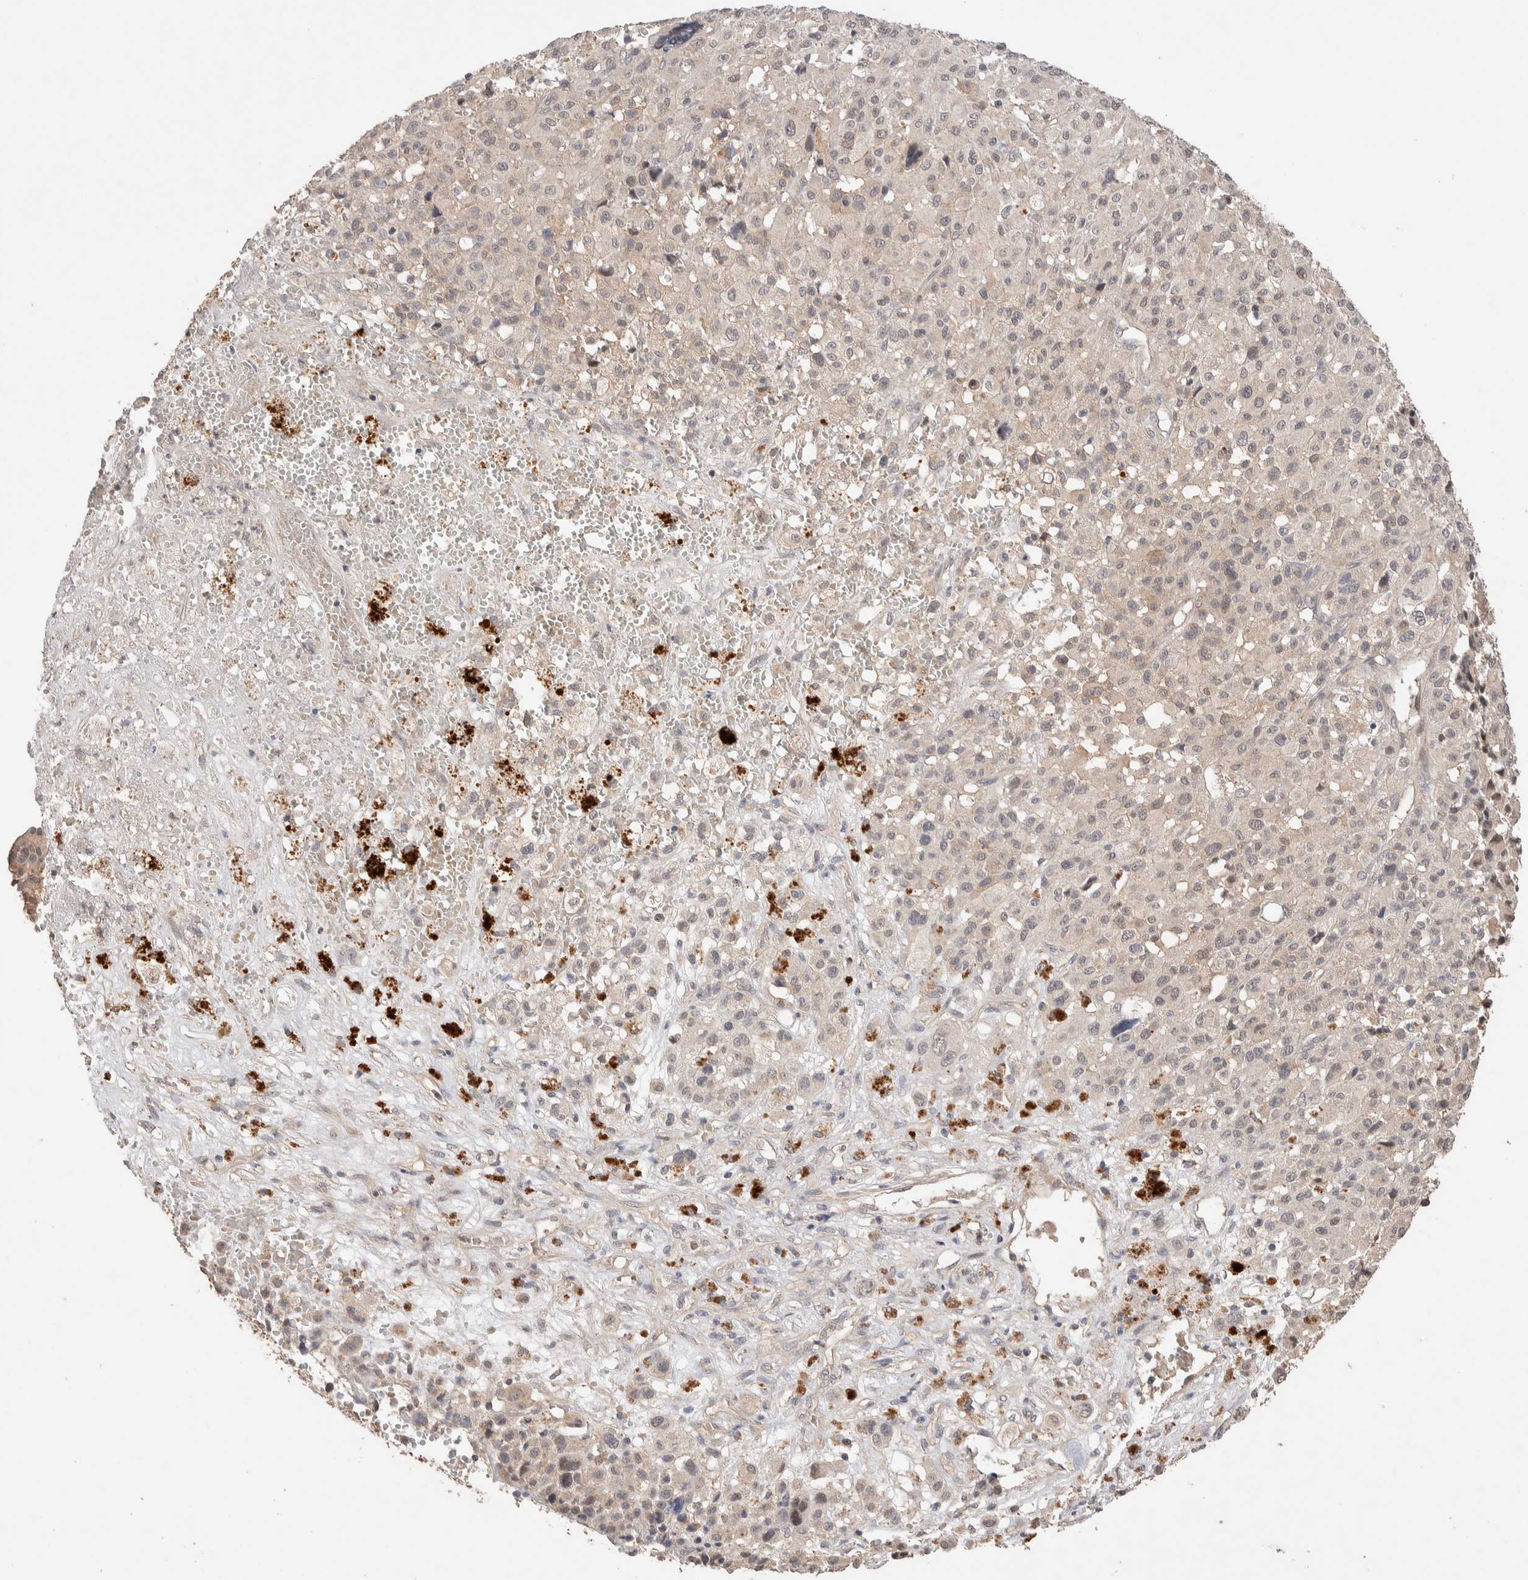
{"staining": {"intensity": "weak", "quantity": "<25%", "location": "cytoplasmic/membranous"}, "tissue": "melanoma", "cell_type": "Tumor cells", "image_type": "cancer", "snomed": [{"axis": "morphology", "description": "Malignant melanoma, Metastatic site"}, {"axis": "topography", "description": "Skin"}], "caption": "The photomicrograph shows no significant staining in tumor cells of melanoma.", "gene": "CASK", "patient": {"sex": "female", "age": 74}}